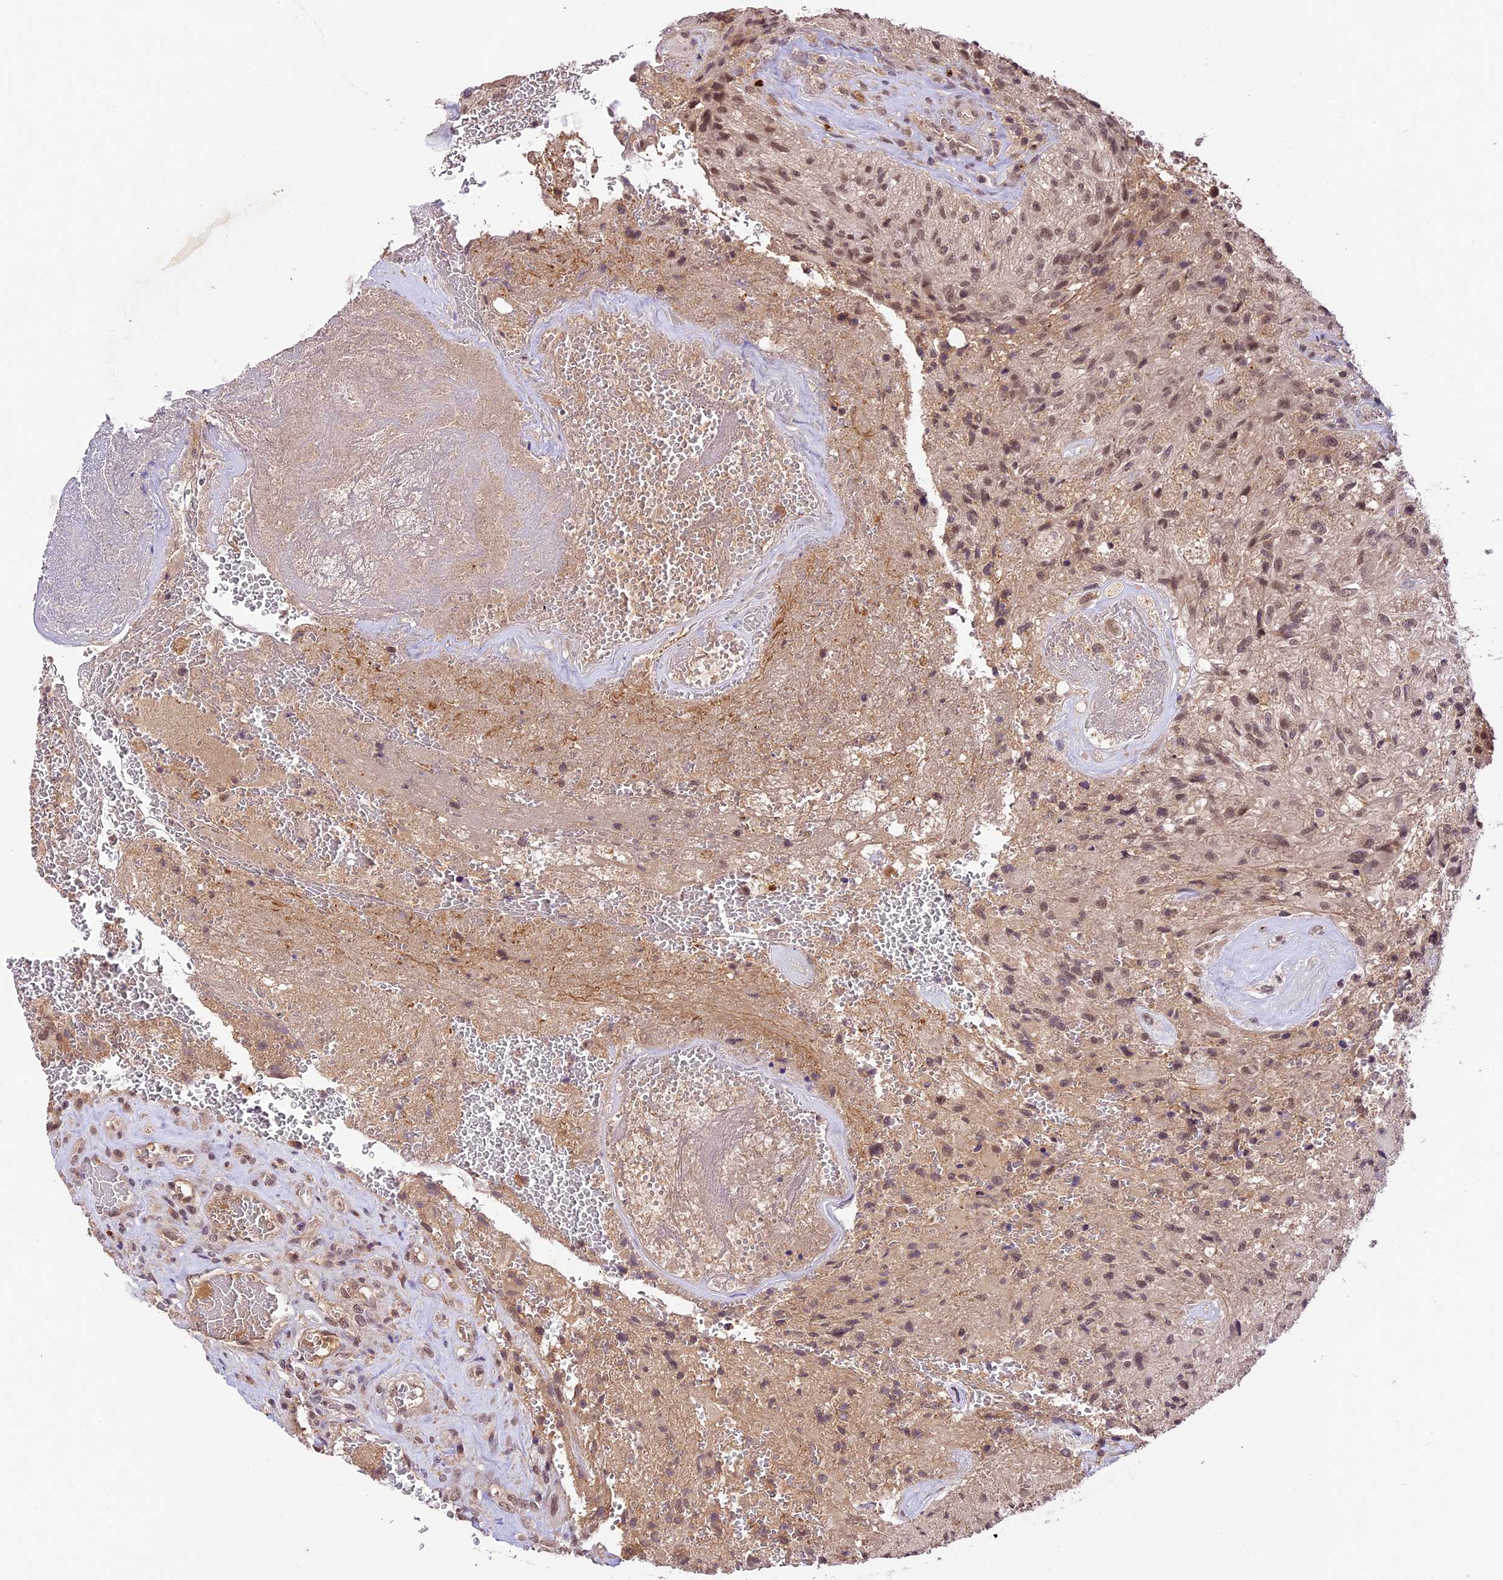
{"staining": {"intensity": "moderate", "quantity": ">75%", "location": "nuclear"}, "tissue": "glioma", "cell_type": "Tumor cells", "image_type": "cancer", "snomed": [{"axis": "morphology", "description": "Glioma, malignant, High grade"}, {"axis": "topography", "description": "Brain"}], "caption": "DAB (3,3'-diaminobenzidine) immunohistochemical staining of human glioma shows moderate nuclear protein positivity in about >75% of tumor cells.", "gene": "ATP10A", "patient": {"sex": "male", "age": 56}}